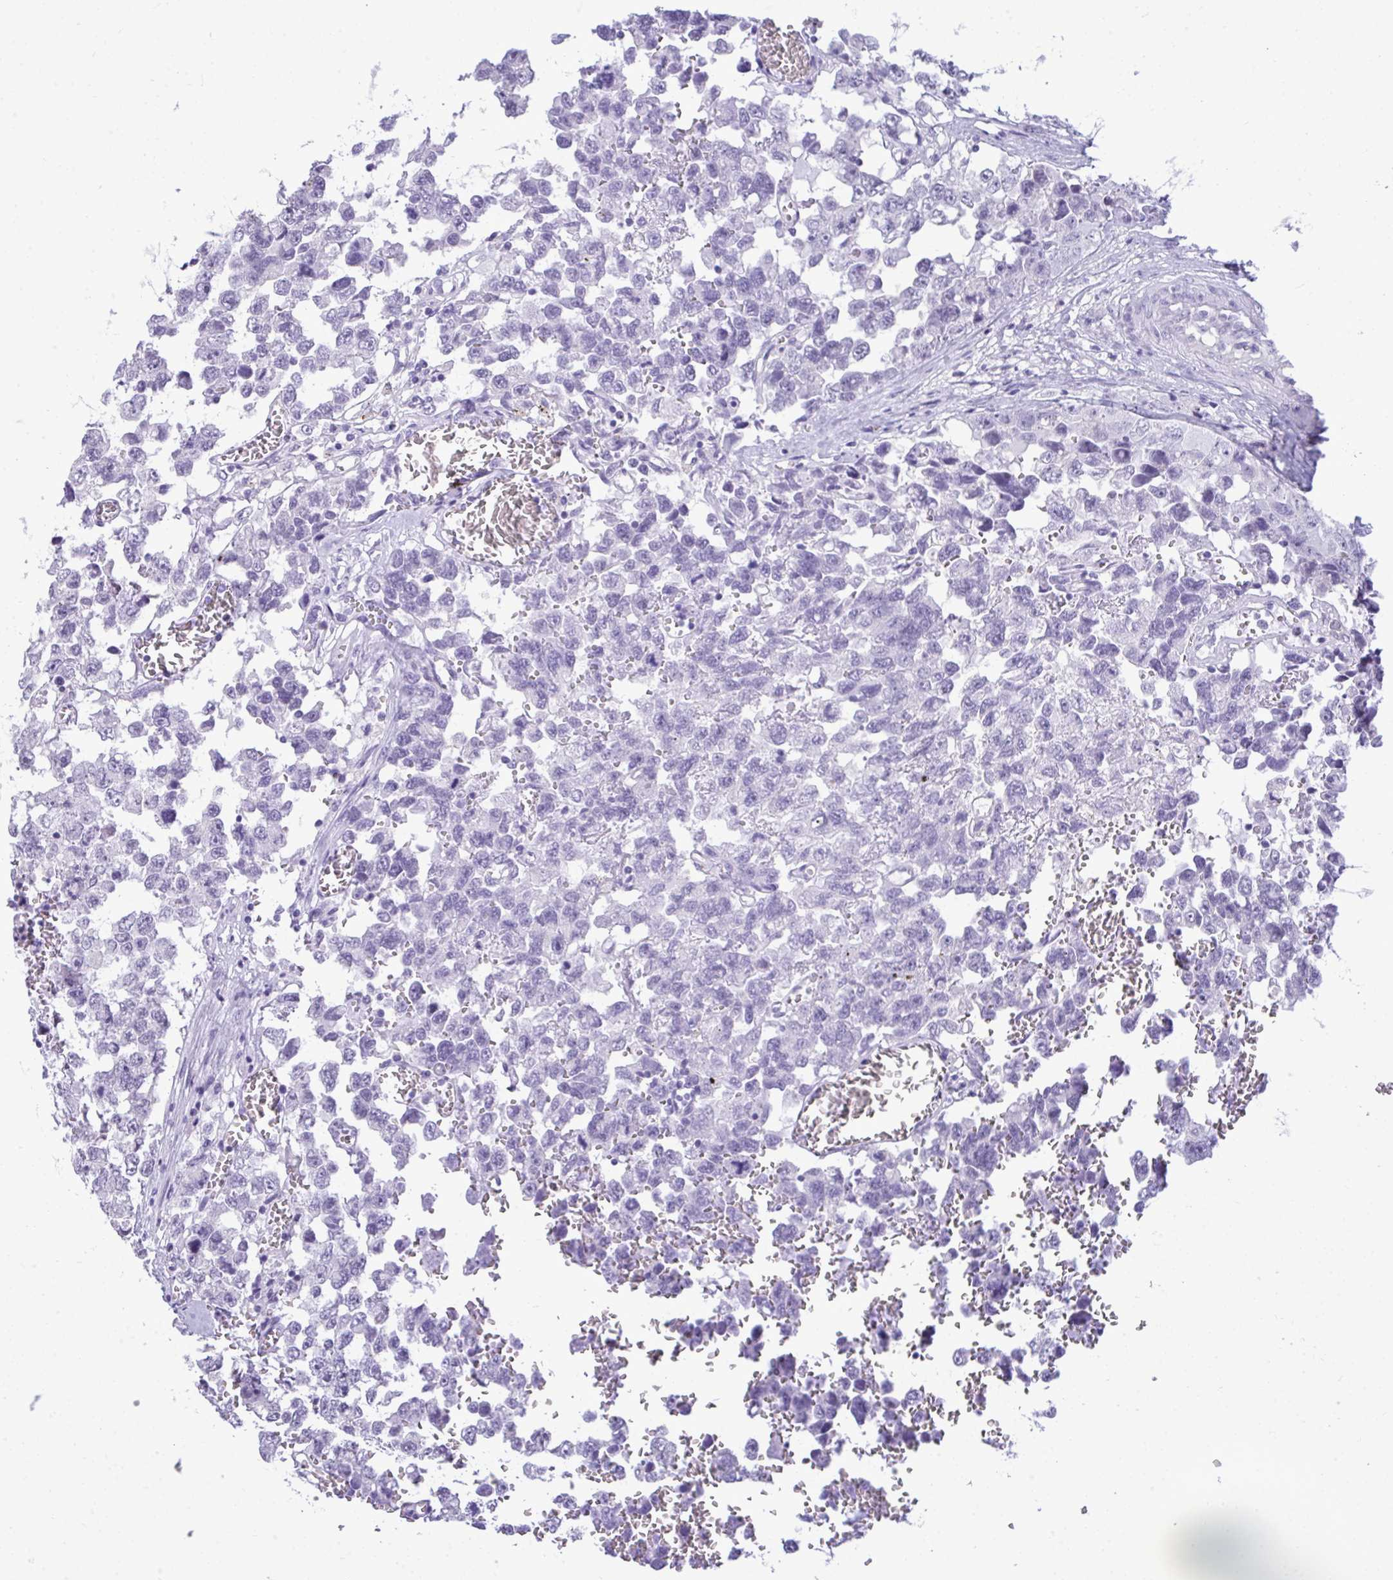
{"staining": {"intensity": "negative", "quantity": "none", "location": "none"}, "tissue": "testis cancer", "cell_type": "Tumor cells", "image_type": "cancer", "snomed": [{"axis": "morphology", "description": "Carcinoma, Embryonal, NOS"}, {"axis": "topography", "description": "Testis"}], "caption": "The micrograph reveals no significant staining in tumor cells of testis cancer.", "gene": "PRM2", "patient": {"sex": "male", "age": 18}}